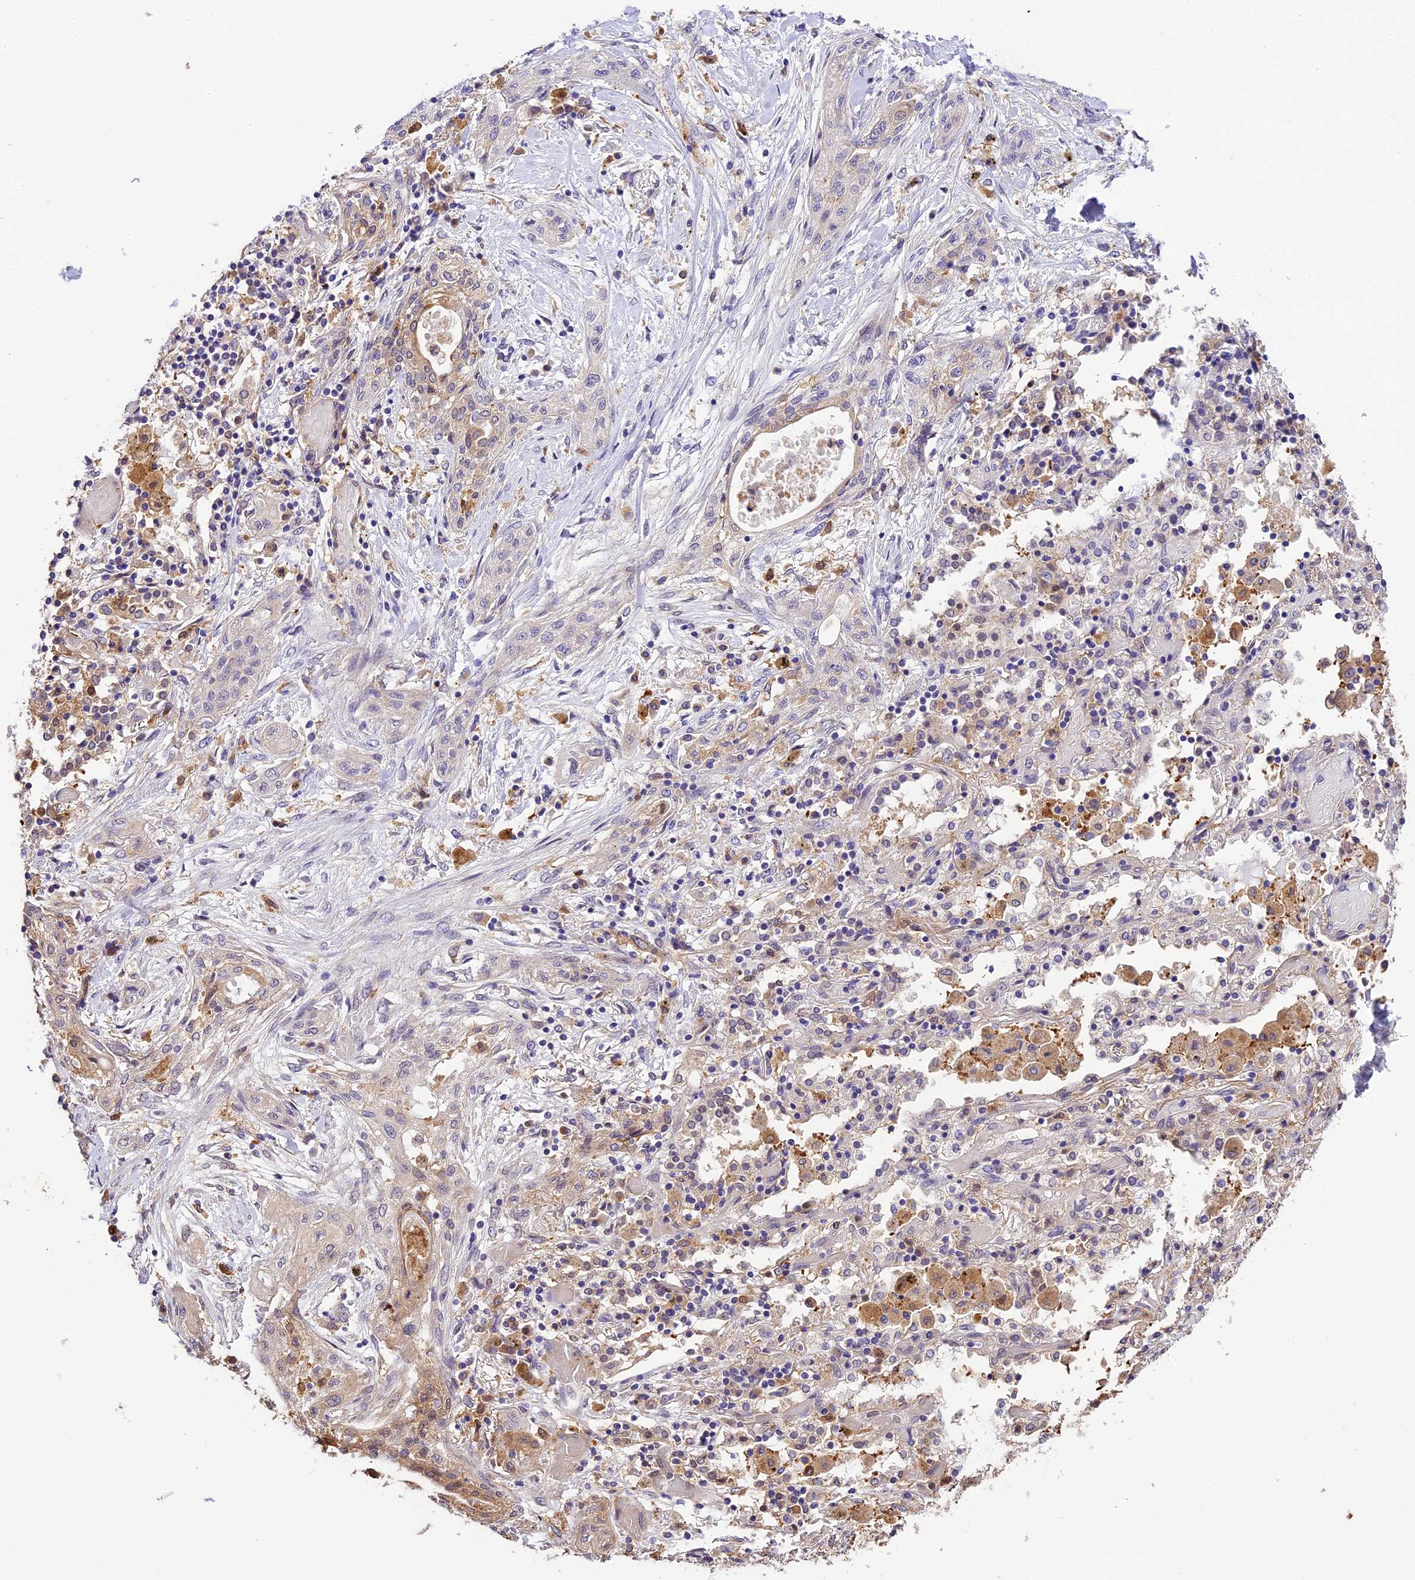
{"staining": {"intensity": "weak", "quantity": "<25%", "location": "cytoplasmic/membranous"}, "tissue": "lung cancer", "cell_type": "Tumor cells", "image_type": "cancer", "snomed": [{"axis": "morphology", "description": "Squamous cell carcinoma, NOS"}, {"axis": "topography", "description": "Lung"}], "caption": "Tumor cells are negative for protein expression in human lung squamous cell carcinoma. (DAB immunohistochemistry with hematoxylin counter stain).", "gene": "NEK8", "patient": {"sex": "female", "age": 47}}